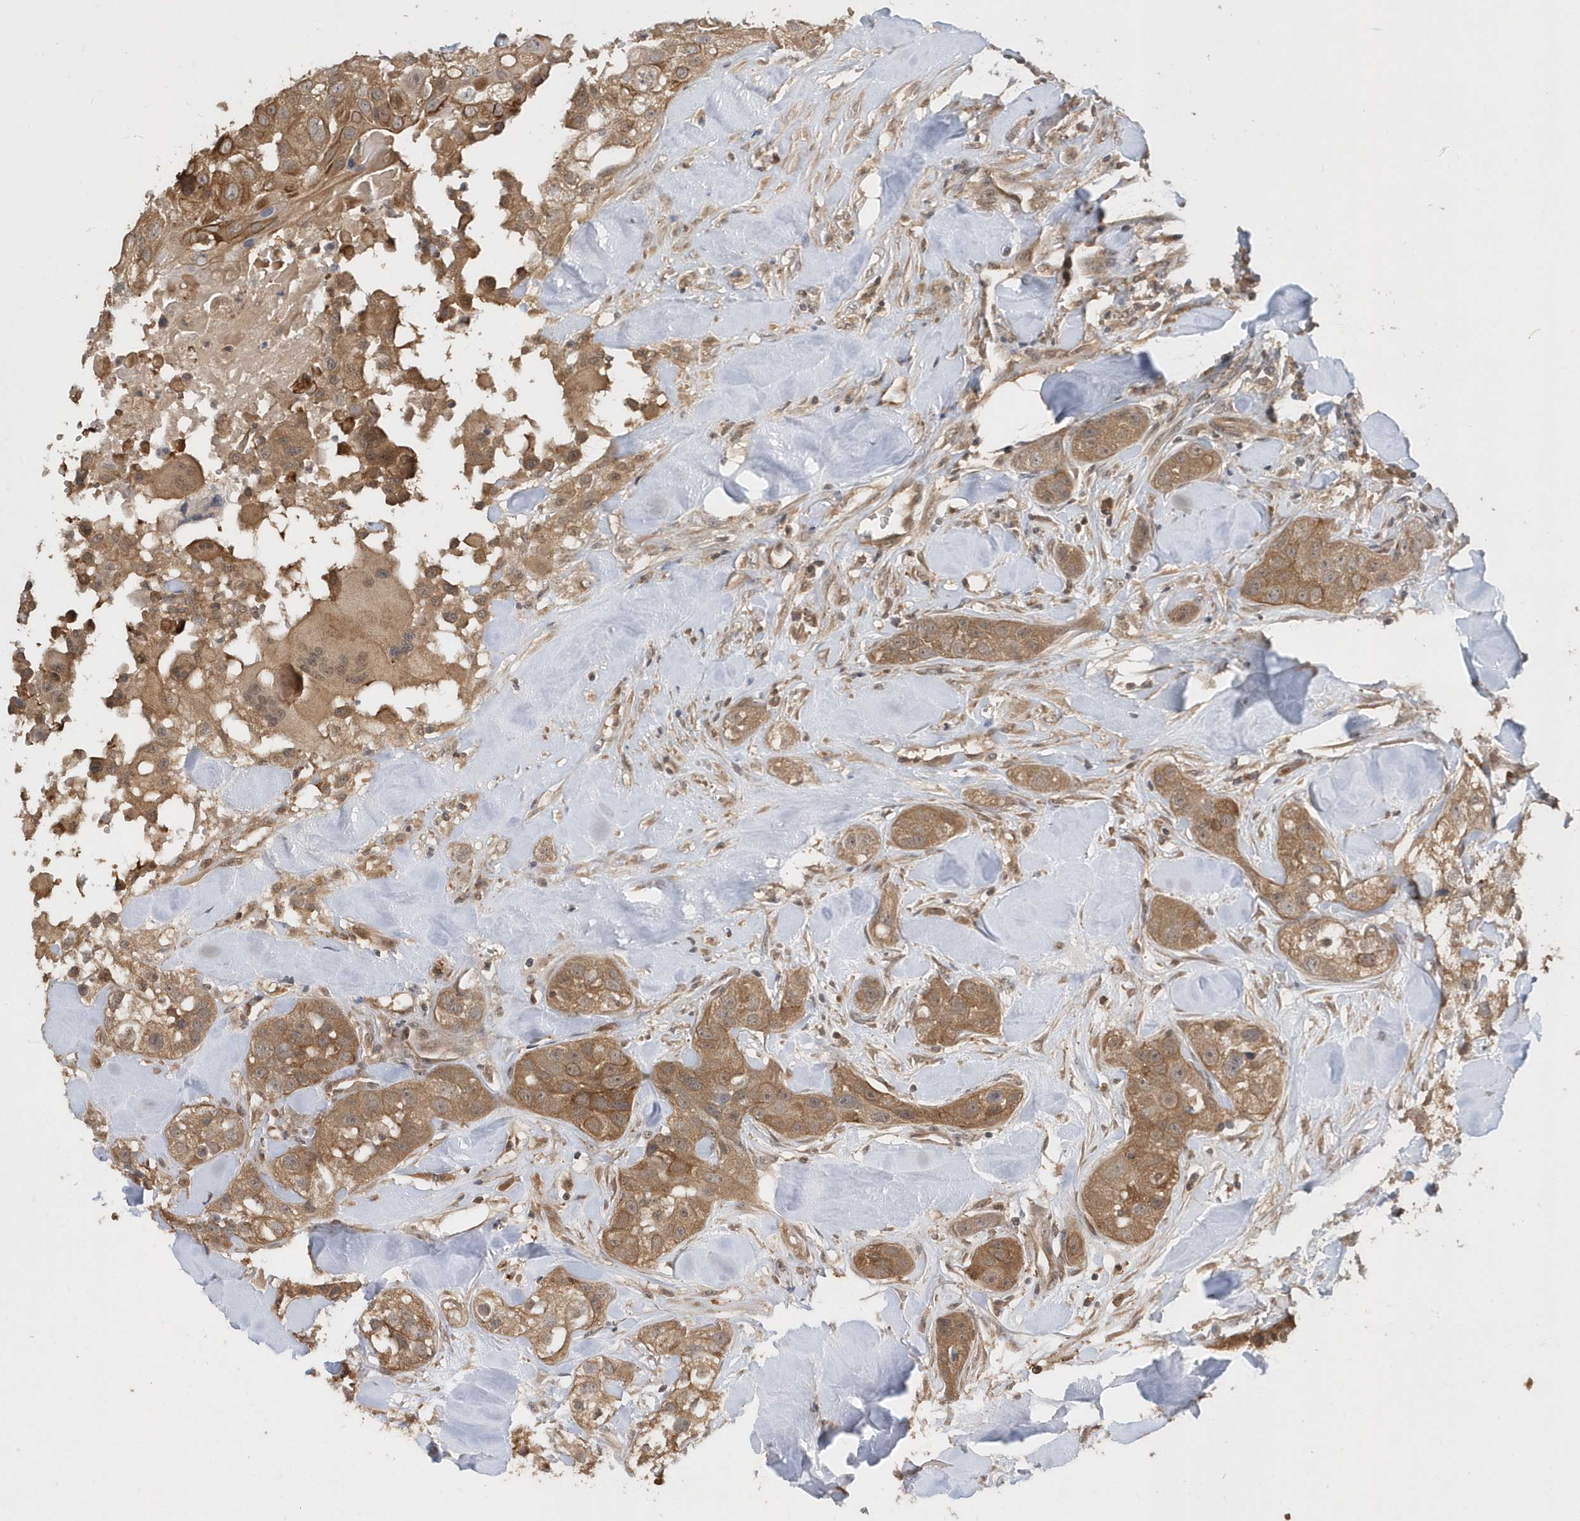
{"staining": {"intensity": "moderate", "quantity": ">75%", "location": "cytoplasmic/membranous"}, "tissue": "head and neck cancer", "cell_type": "Tumor cells", "image_type": "cancer", "snomed": [{"axis": "morphology", "description": "Normal tissue, NOS"}, {"axis": "morphology", "description": "Squamous cell carcinoma, NOS"}, {"axis": "topography", "description": "Skeletal muscle"}, {"axis": "topography", "description": "Head-Neck"}], "caption": "High-power microscopy captured an immunohistochemistry photomicrograph of squamous cell carcinoma (head and neck), revealing moderate cytoplasmic/membranous positivity in about >75% of tumor cells.", "gene": "RPE", "patient": {"sex": "male", "age": 51}}